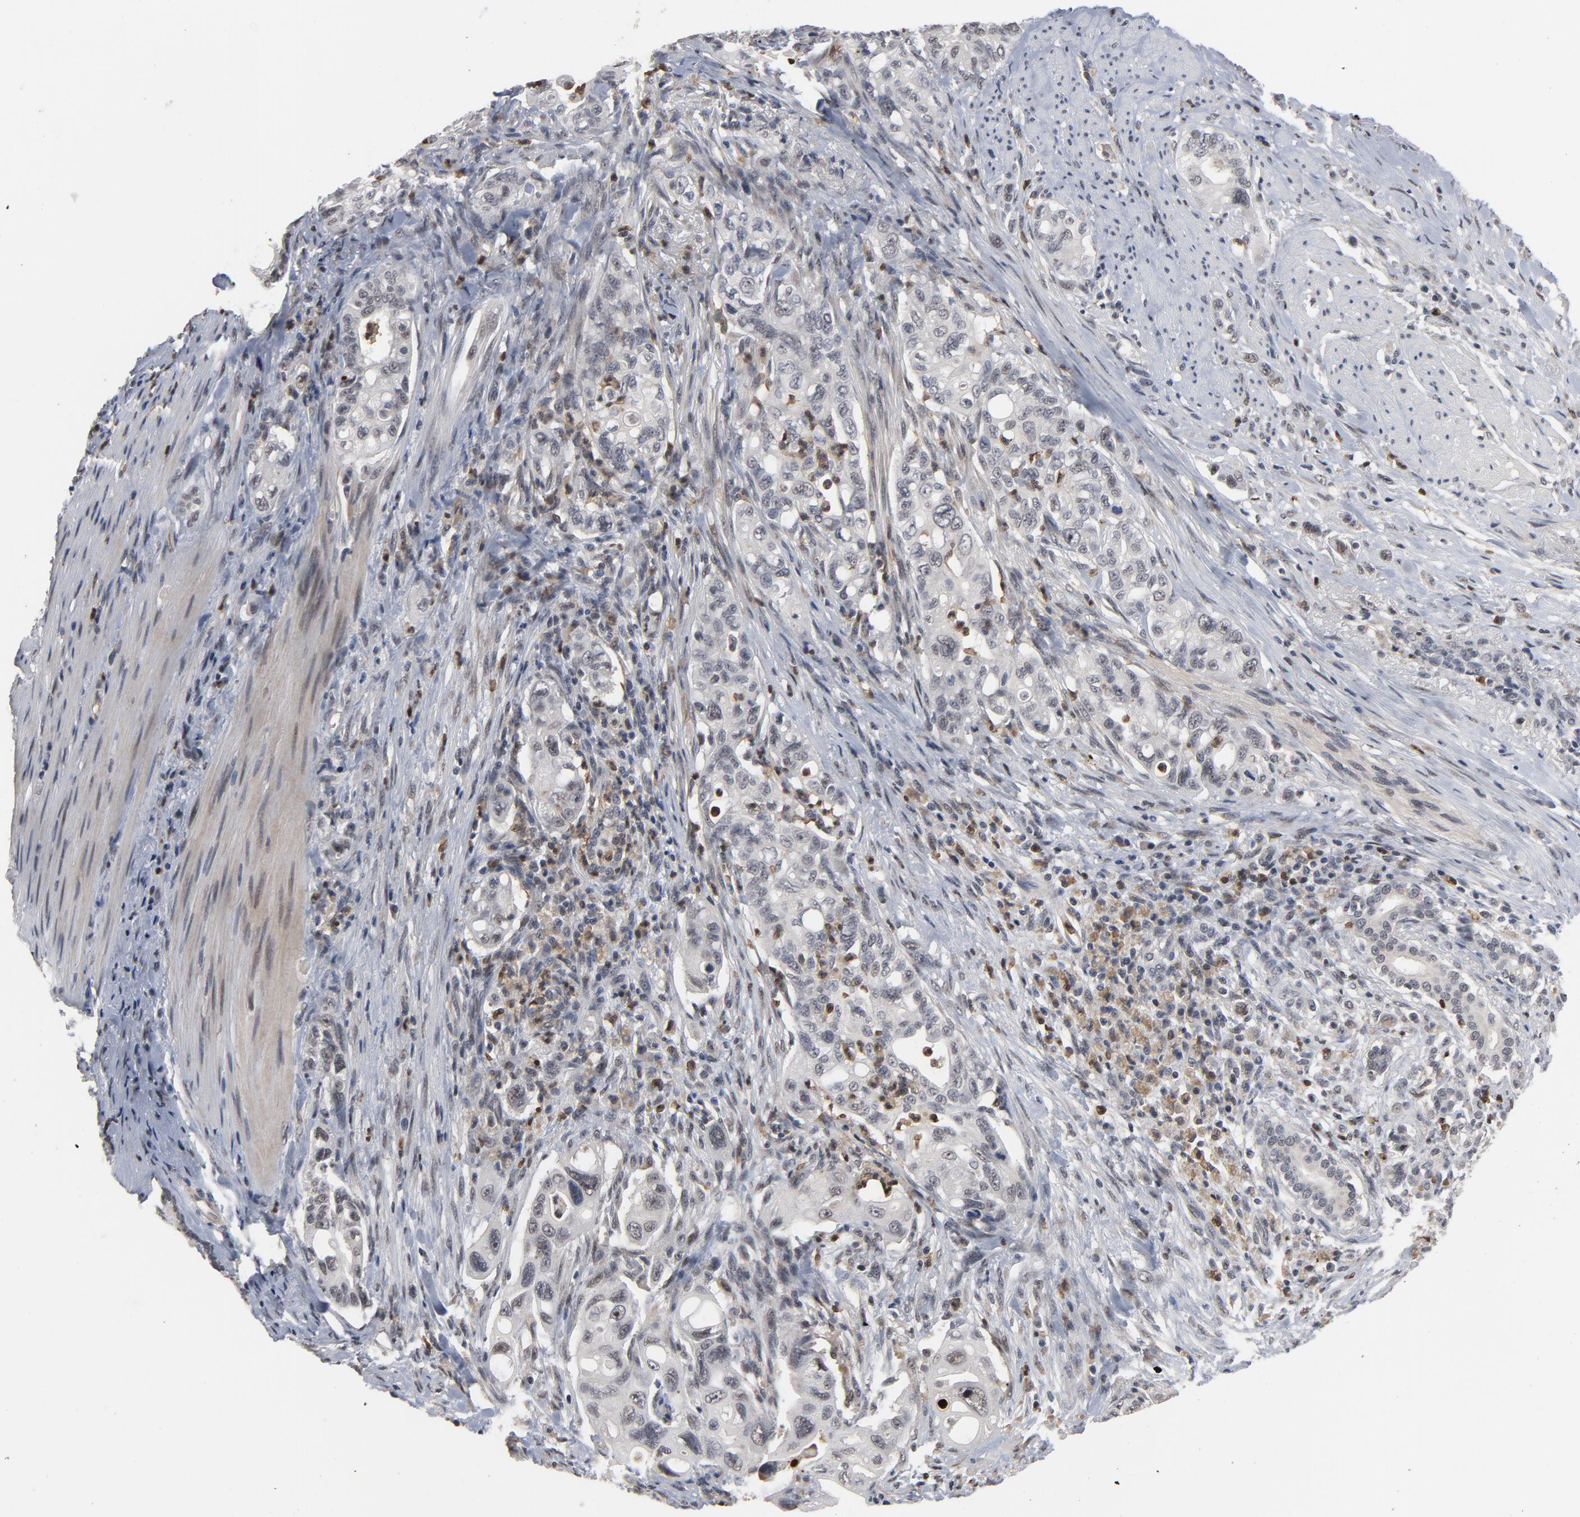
{"staining": {"intensity": "negative", "quantity": "none", "location": "none"}, "tissue": "pancreatic cancer", "cell_type": "Tumor cells", "image_type": "cancer", "snomed": [{"axis": "morphology", "description": "Normal tissue, NOS"}, {"axis": "topography", "description": "Pancreas"}], "caption": "A high-resolution histopathology image shows IHC staining of pancreatic cancer, which exhibits no significant staining in tumor cells.", "gene": "RTL5", "patient": {"sex": "male", "age": 42}}